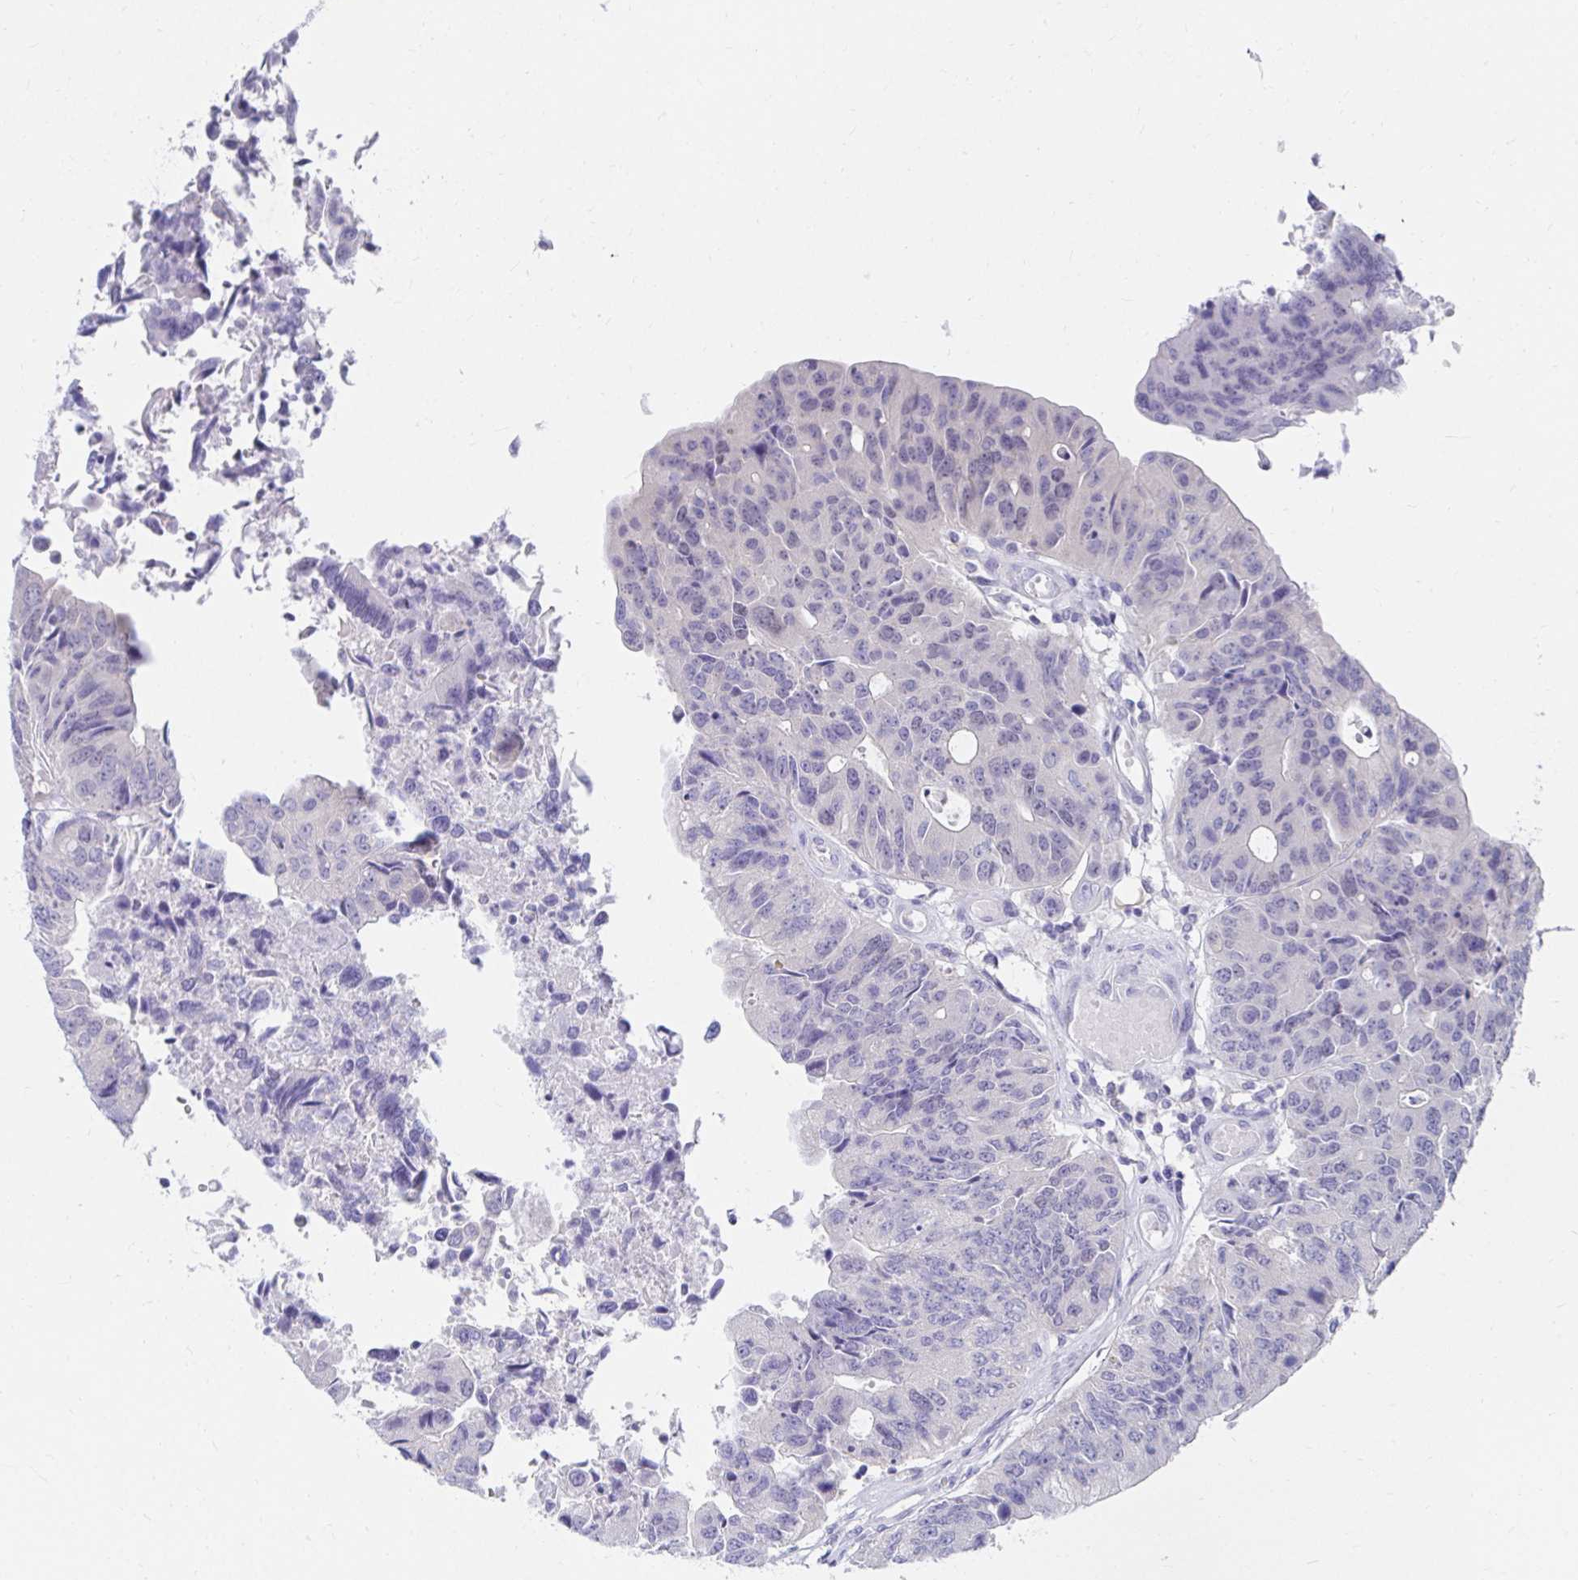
{"staining": {"intensity": "negative", "quantity": "none", "location": "none"}, "tissue": "colorectal cancer", "cell_type": "Tumor cells", "image_type": "cancer", "snomed": [{"axis": "morphology", "description": "Adenocarcinoma, NOS"}, {"axis": "topography", "description": "Colon"}], "caption": "Immunohistochemistry micrograph of neoplastic tissue: colorectal cancer stained with DAB (3,3'-diaminobenzidine) displays no significant protein positivity in tumor cells. (Brightfield microscopy of DAB (3,3'-diaminobenzidine) immunohistochemistry at high magnification).", "gene": "C19orf81", "patient": {"sex": "female", "age": 67}}